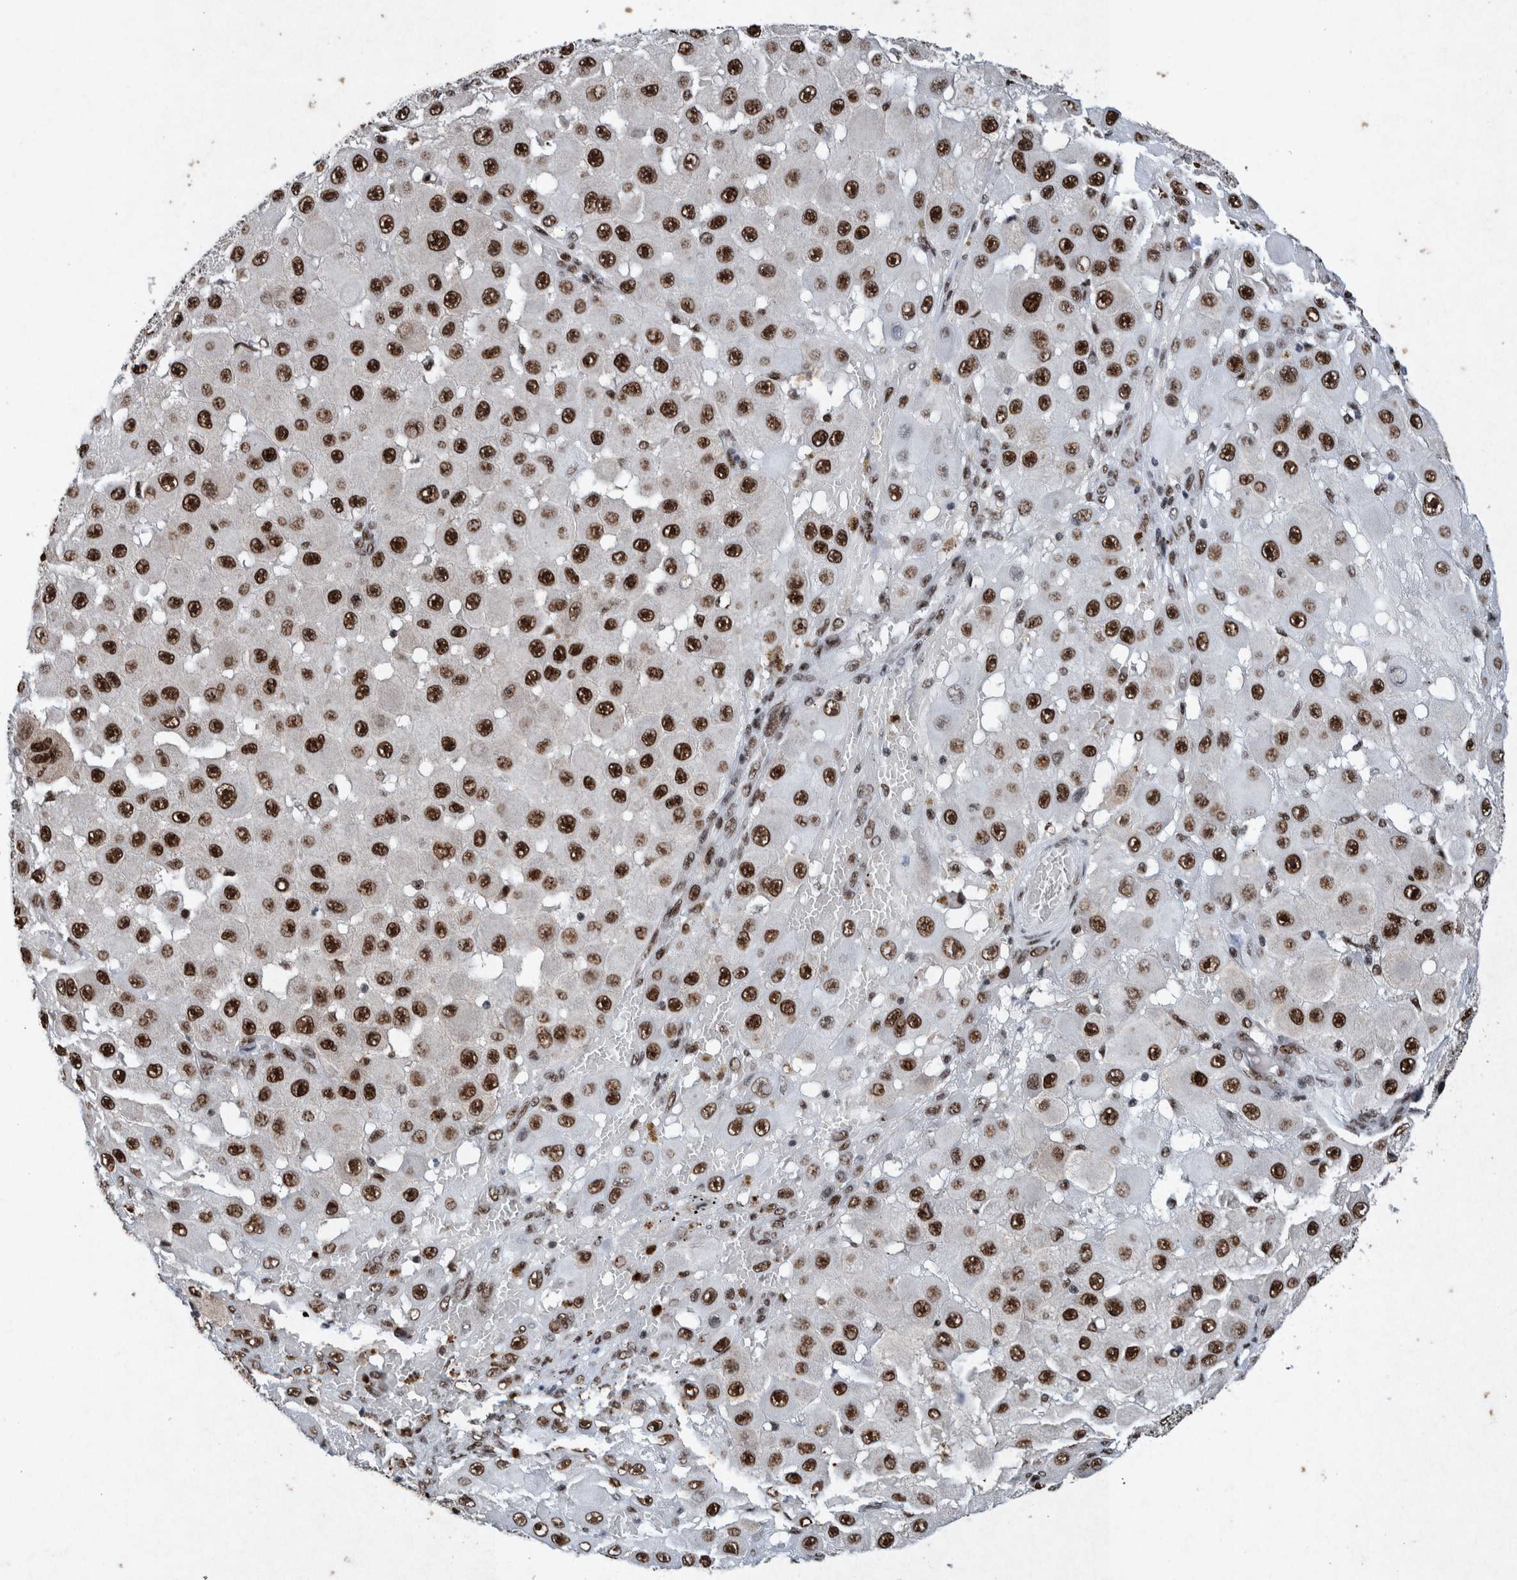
{"staining": {"intensity": "strong", "quantity": ">75%", "location": "nuclear"}, "tissue": "melanoma", "cell_type": "Tumor cells", "image_type": "cancer", "snomed": [{"axis": "morphology", "description": "Malignant melanoma, NOS"}, {"axis": "topography", "description": "Skin"}], "caption": "Strong nuclear protein positivity is present in about >75% of tumor cells in melanoma.", "gene": "TAF10", "patient": {"sex": "female", "age": 81}}